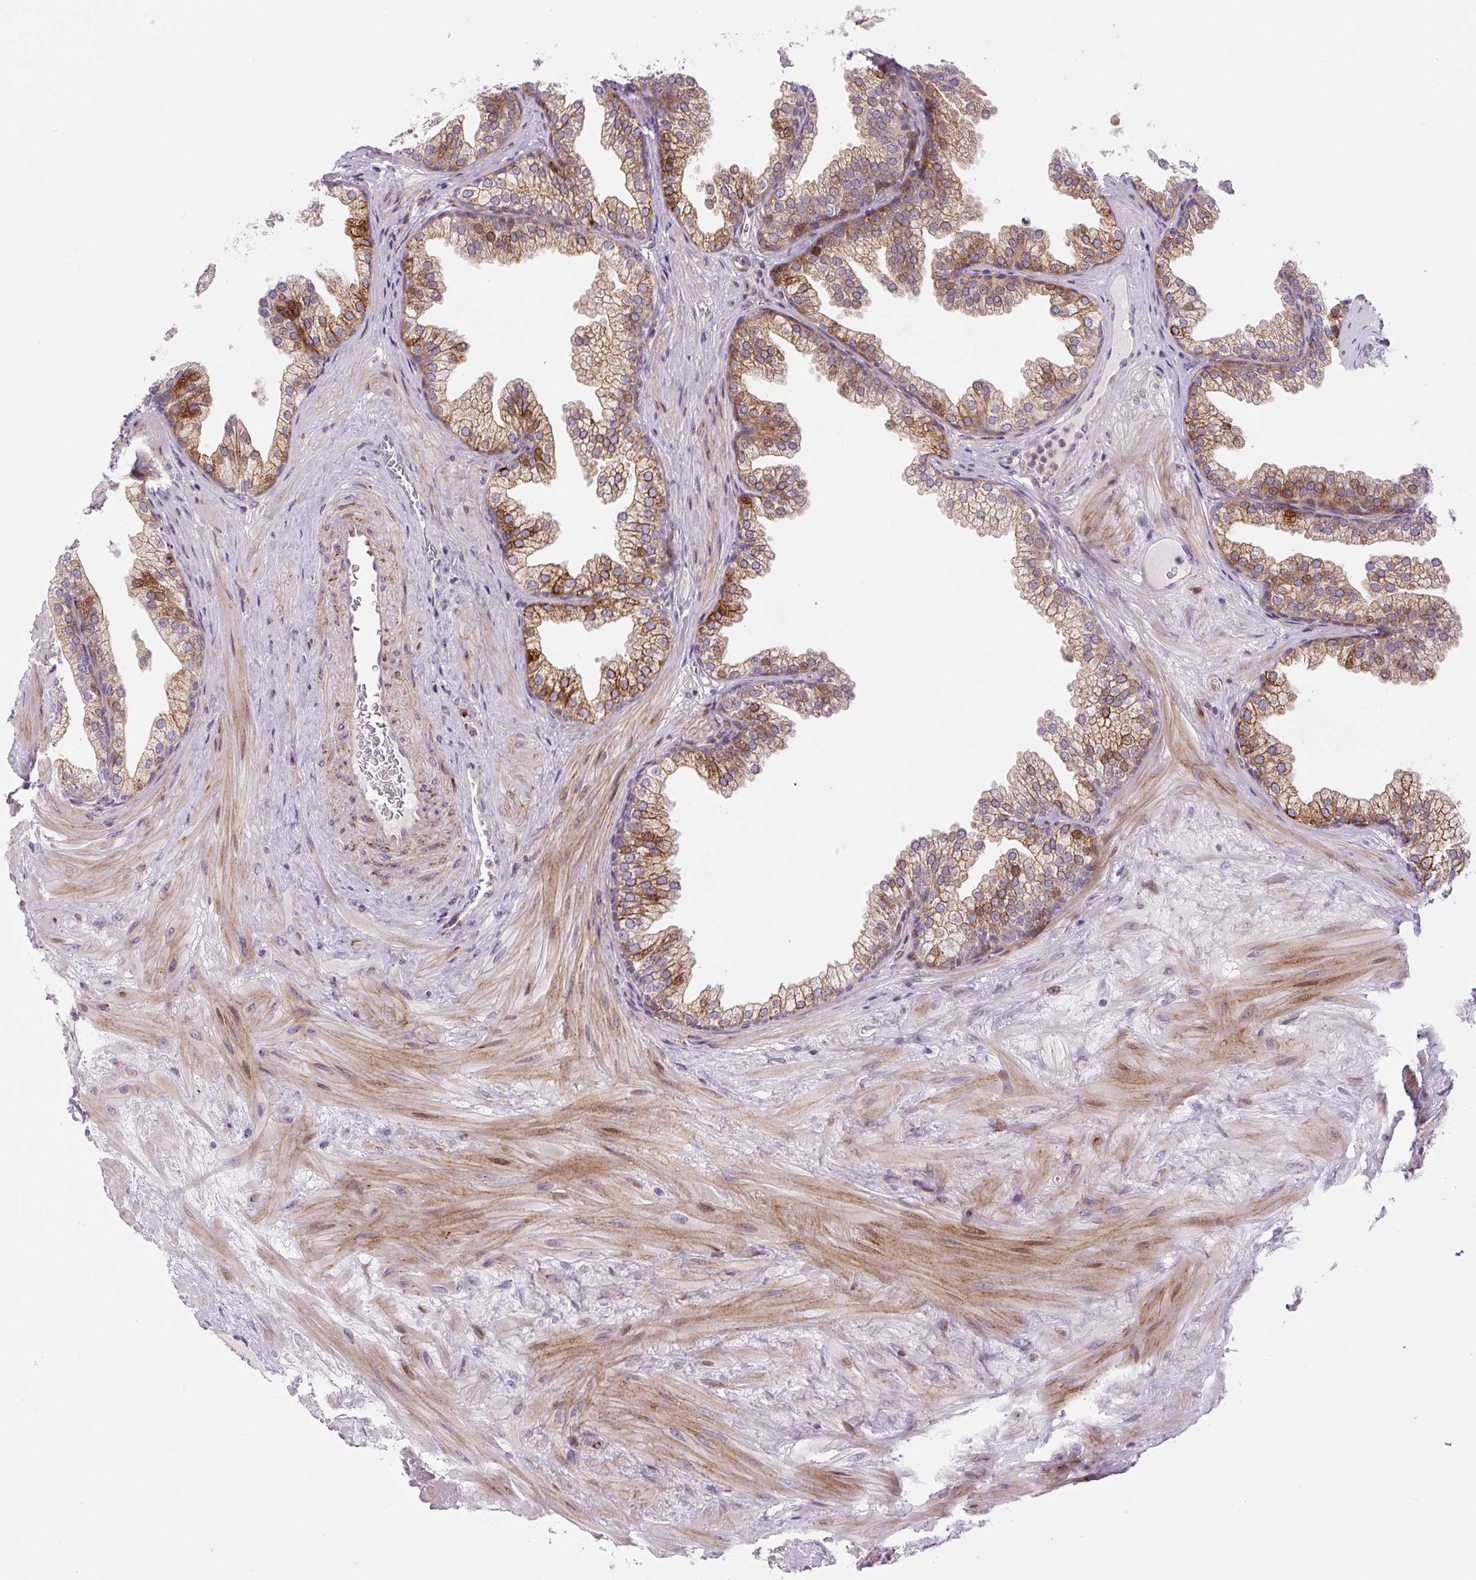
{"staining": {"intensity": "strong", "quantity": "25%-75%", "location": "cytoplasmic/membranous"}, "tissue": "prostate", "cell_type": "Glandular cells", "image_type": "normal", "snomed": [{"axis": "morphology", "description": "Normal tissue, NOS"}, {"axis": "topography", "description": "Prostate"}], "caption": "Strong cytoplasmic/membranous protein staining is identified in approximately 25%-75% of glandular cells in prostate.", "gene": "DISP3", "patient": {"sex": "male", "age": 37}}